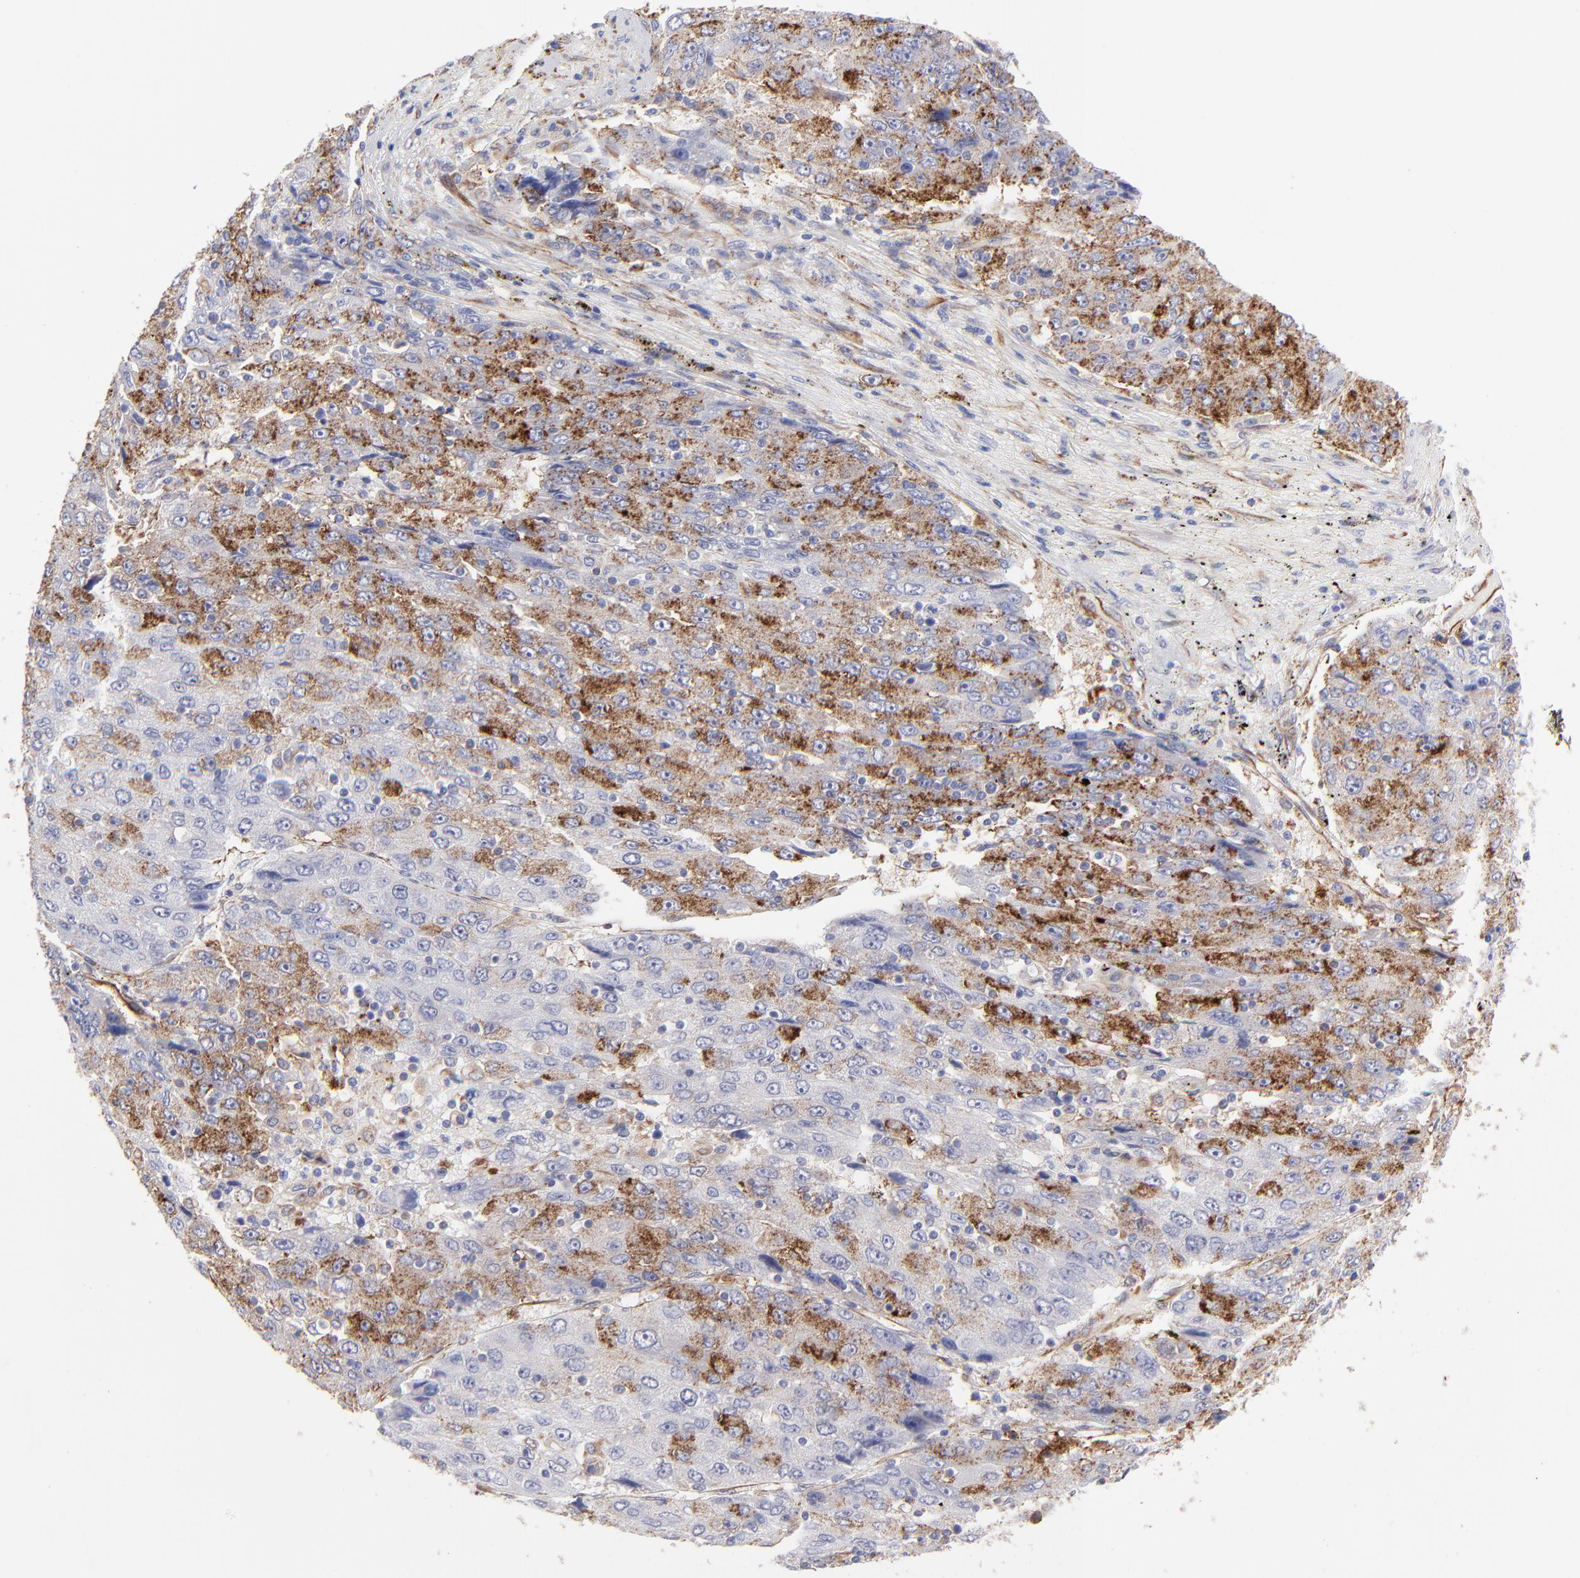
{"staining": {"intensity": "strong", "quantity": "25%-75%", "location": "cytoplasmic/membranous"}, "tissue": "liver cancer", "cell_type": "Tumor cells", "image_type": "cancer", "snomed": [{"axis": "morphology", "description": "Carcinoma, Hepatocellular, NOS"}, {"axis": "topography", "description": "Liver"}], "caption": "A brown stain highlights strong cytoplasmic/membranous expression of a protein in hepatocellular carcinoma (liver) tumor cells.", "gene": "COX8C", "patient": {"sex": "male", "age": 49}}